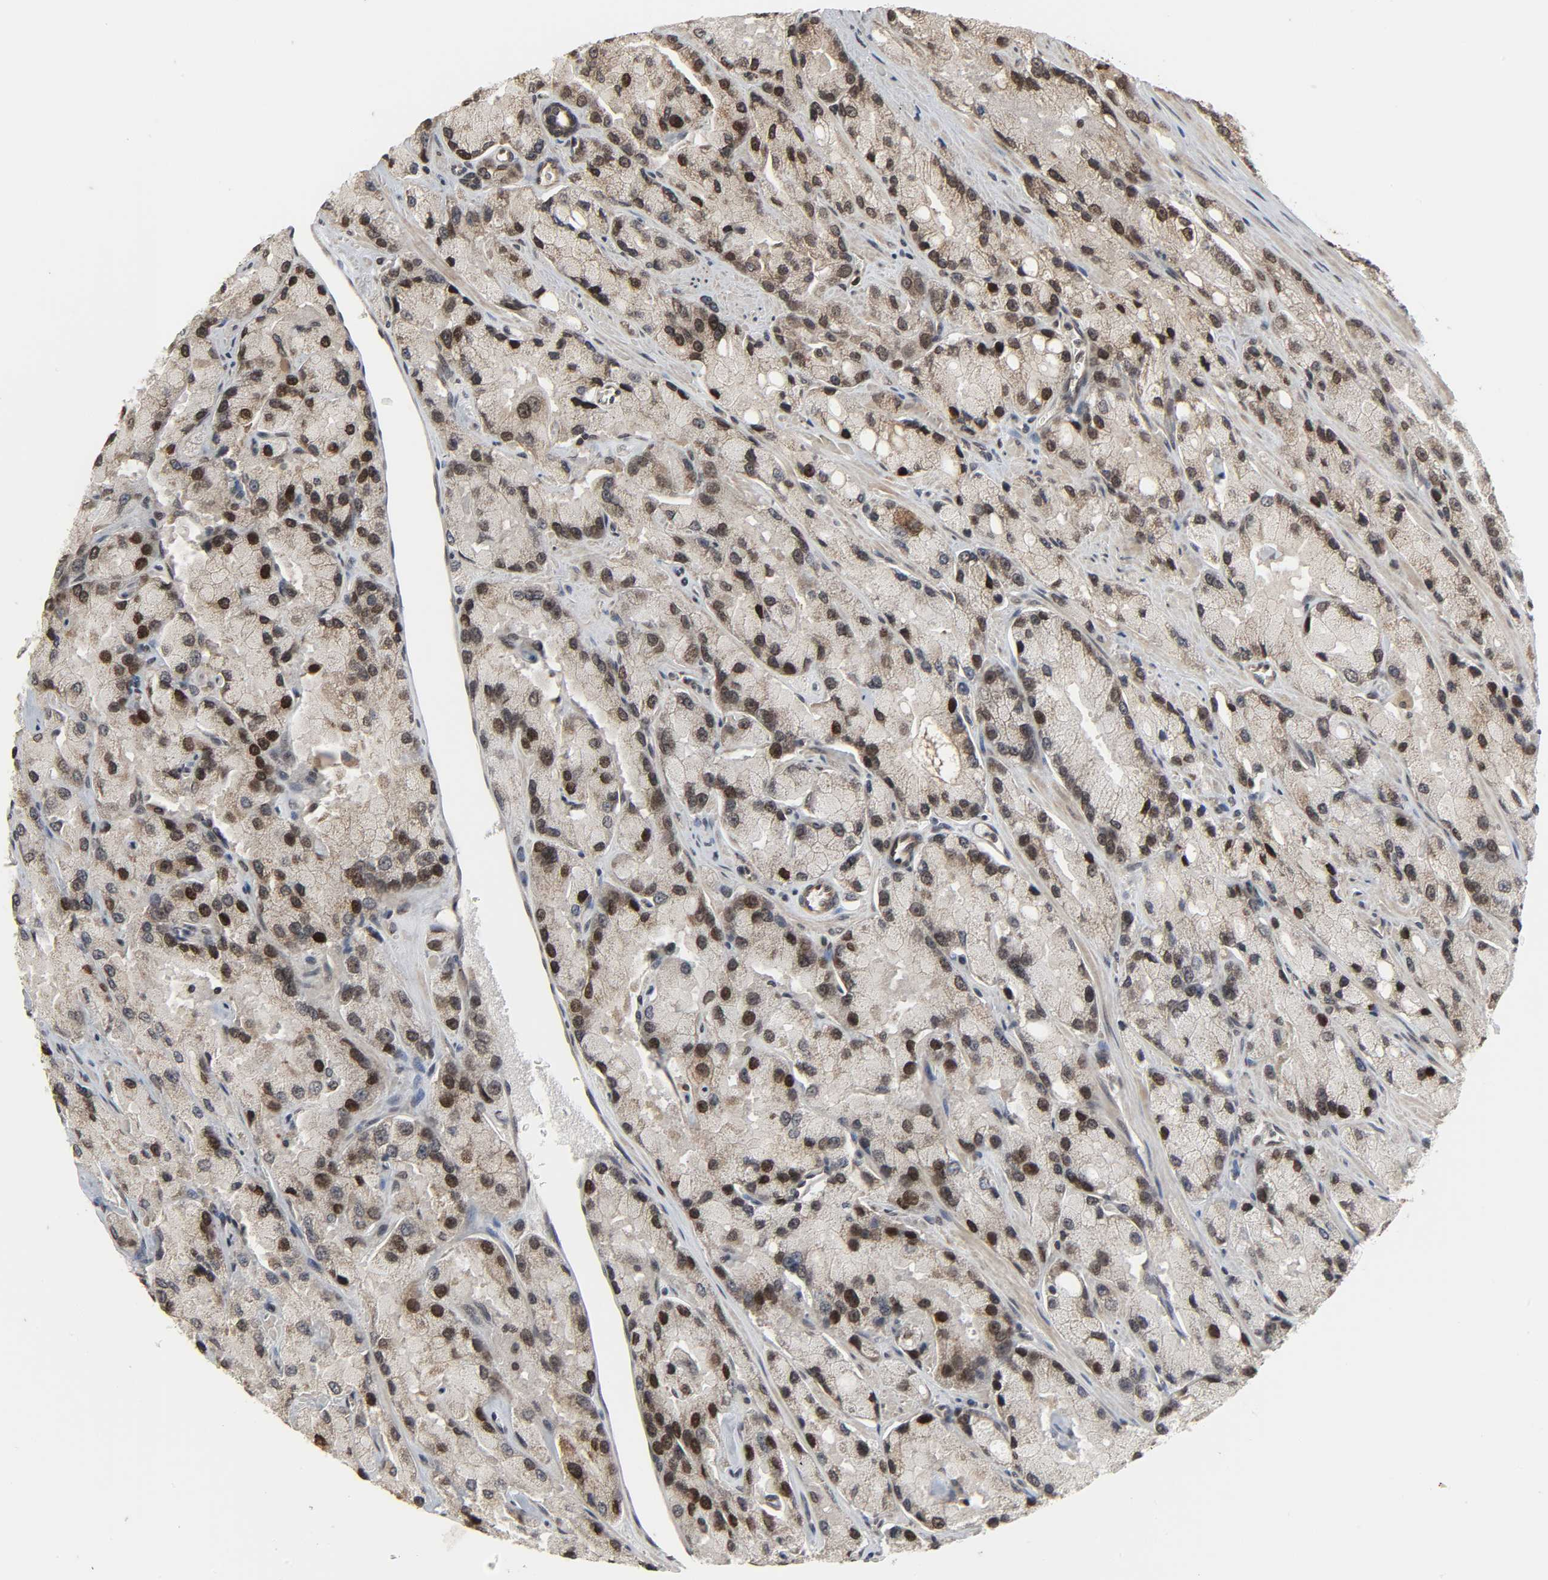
{"staining": {"intensity": "moderate", "quantity": "25%-75%", "location": "nuclear"}, "tissue": "prostate cancer", "cell_type": "Tumor cells", "image_type": "cancer", "snomed": [{"axis": "morphology", "description": "Adenocarcinoma, High grade"}, {"axis": "topography", "description": "Prostate"}], "caption": "Brown immunohistochemical staining in human adenocarcinoma (high-grade) (prostate) demonstrates moderate nuclear expression in about 25%-75% of tumor cells.", "gene": "XRCC1", "patient": {"sex": "male", "age": 58}}